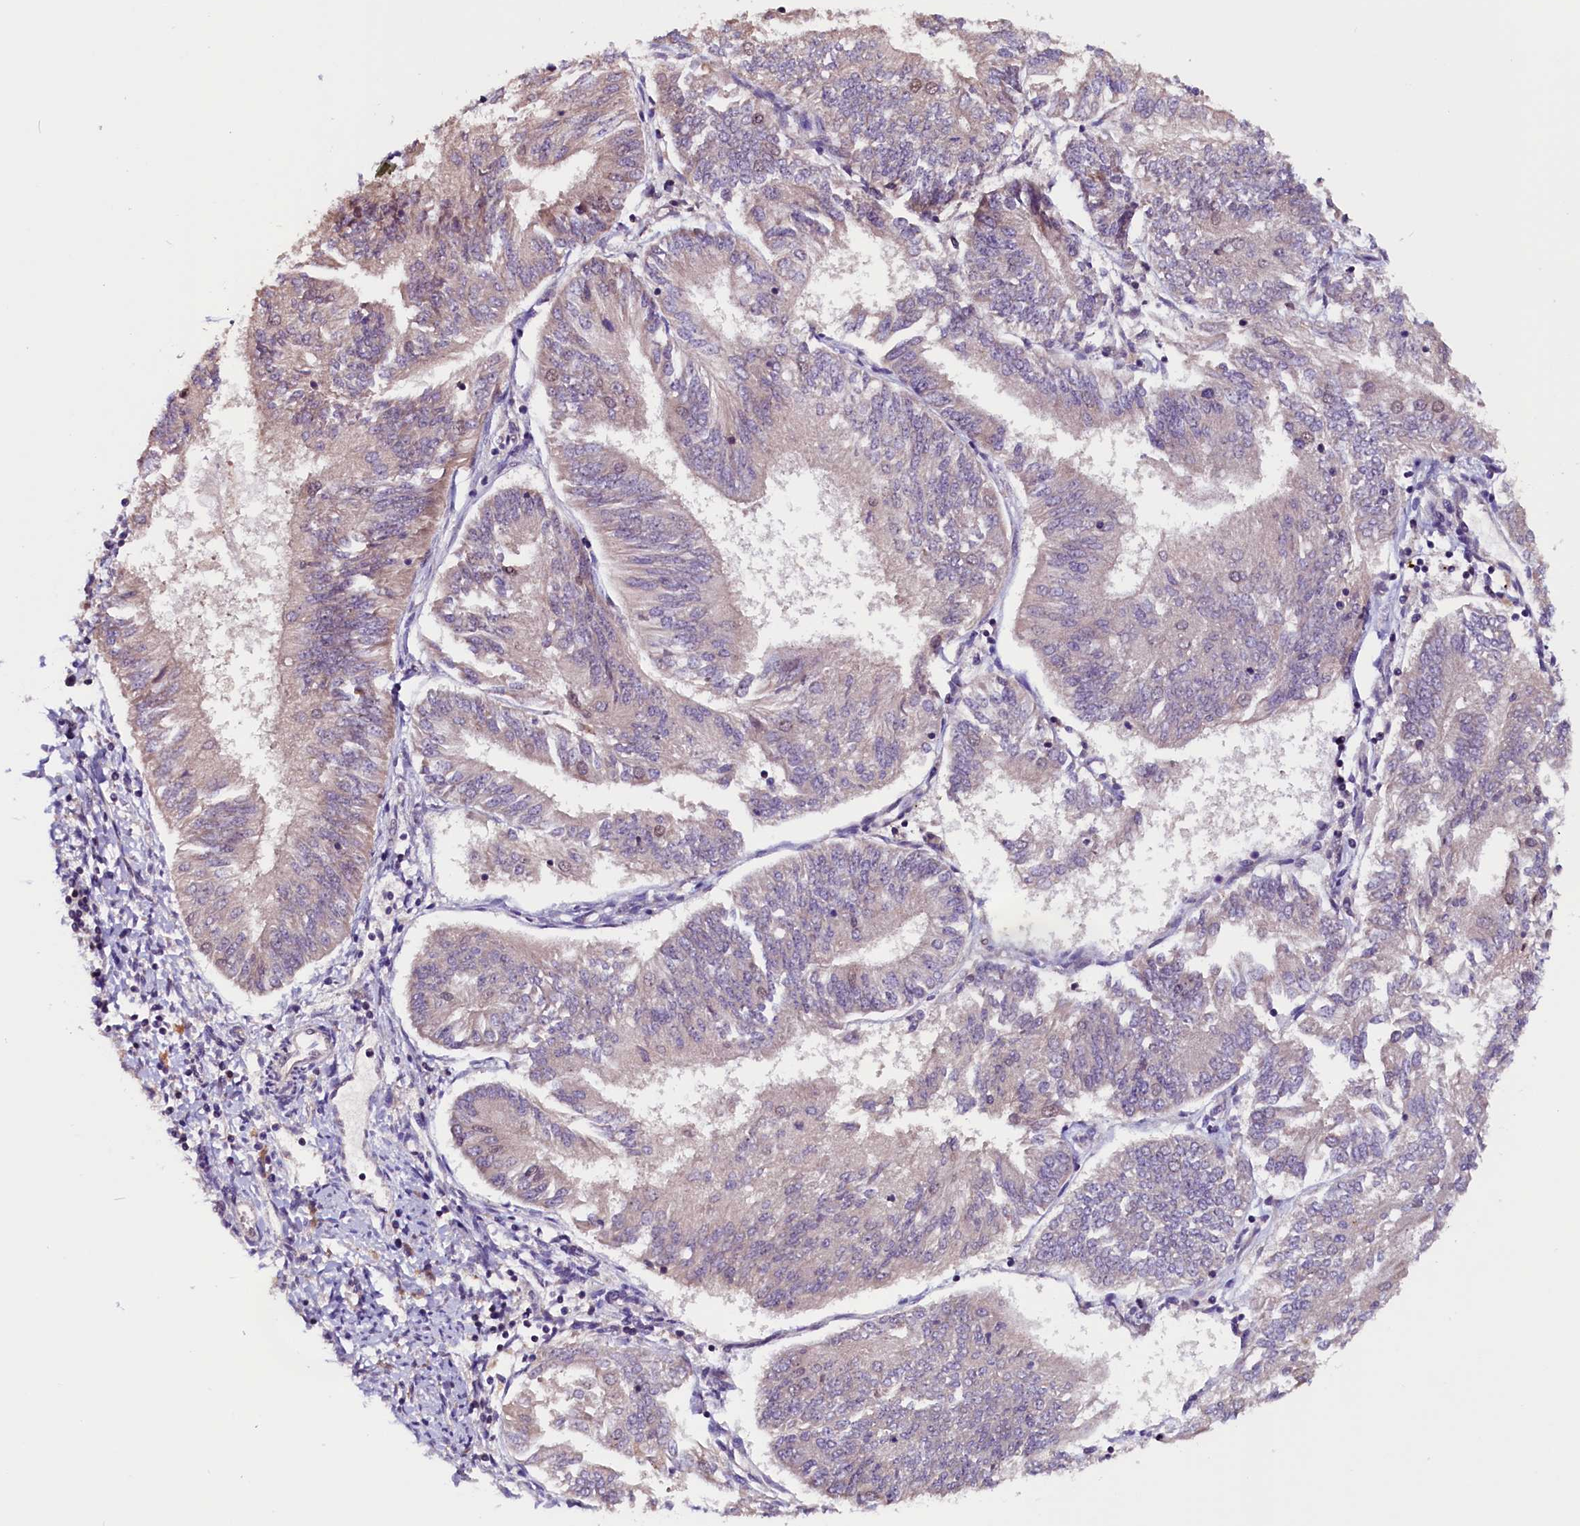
{"staining": {"intensity": "weak", "quantity": "<25%", "location": "nuclear"}, "tissue": "endometrial cancer", "cell_type": "Tumor cells", "image_type": "cancer", "snomed": [{"axis": "morphology", "description": "Adenocarcinoma, NOS"}, {"axis": "topography", "description": "Endometrium"}], "caption": "An immunohistochemistry image of endometrial cancer is shown. There is no staining in tumor cells of endometrial cancer. (Brightfield microscopy of DAB IHC at high magnification).", "gene": "RNMT", "patient": {"sex": "female", "age": 58}}